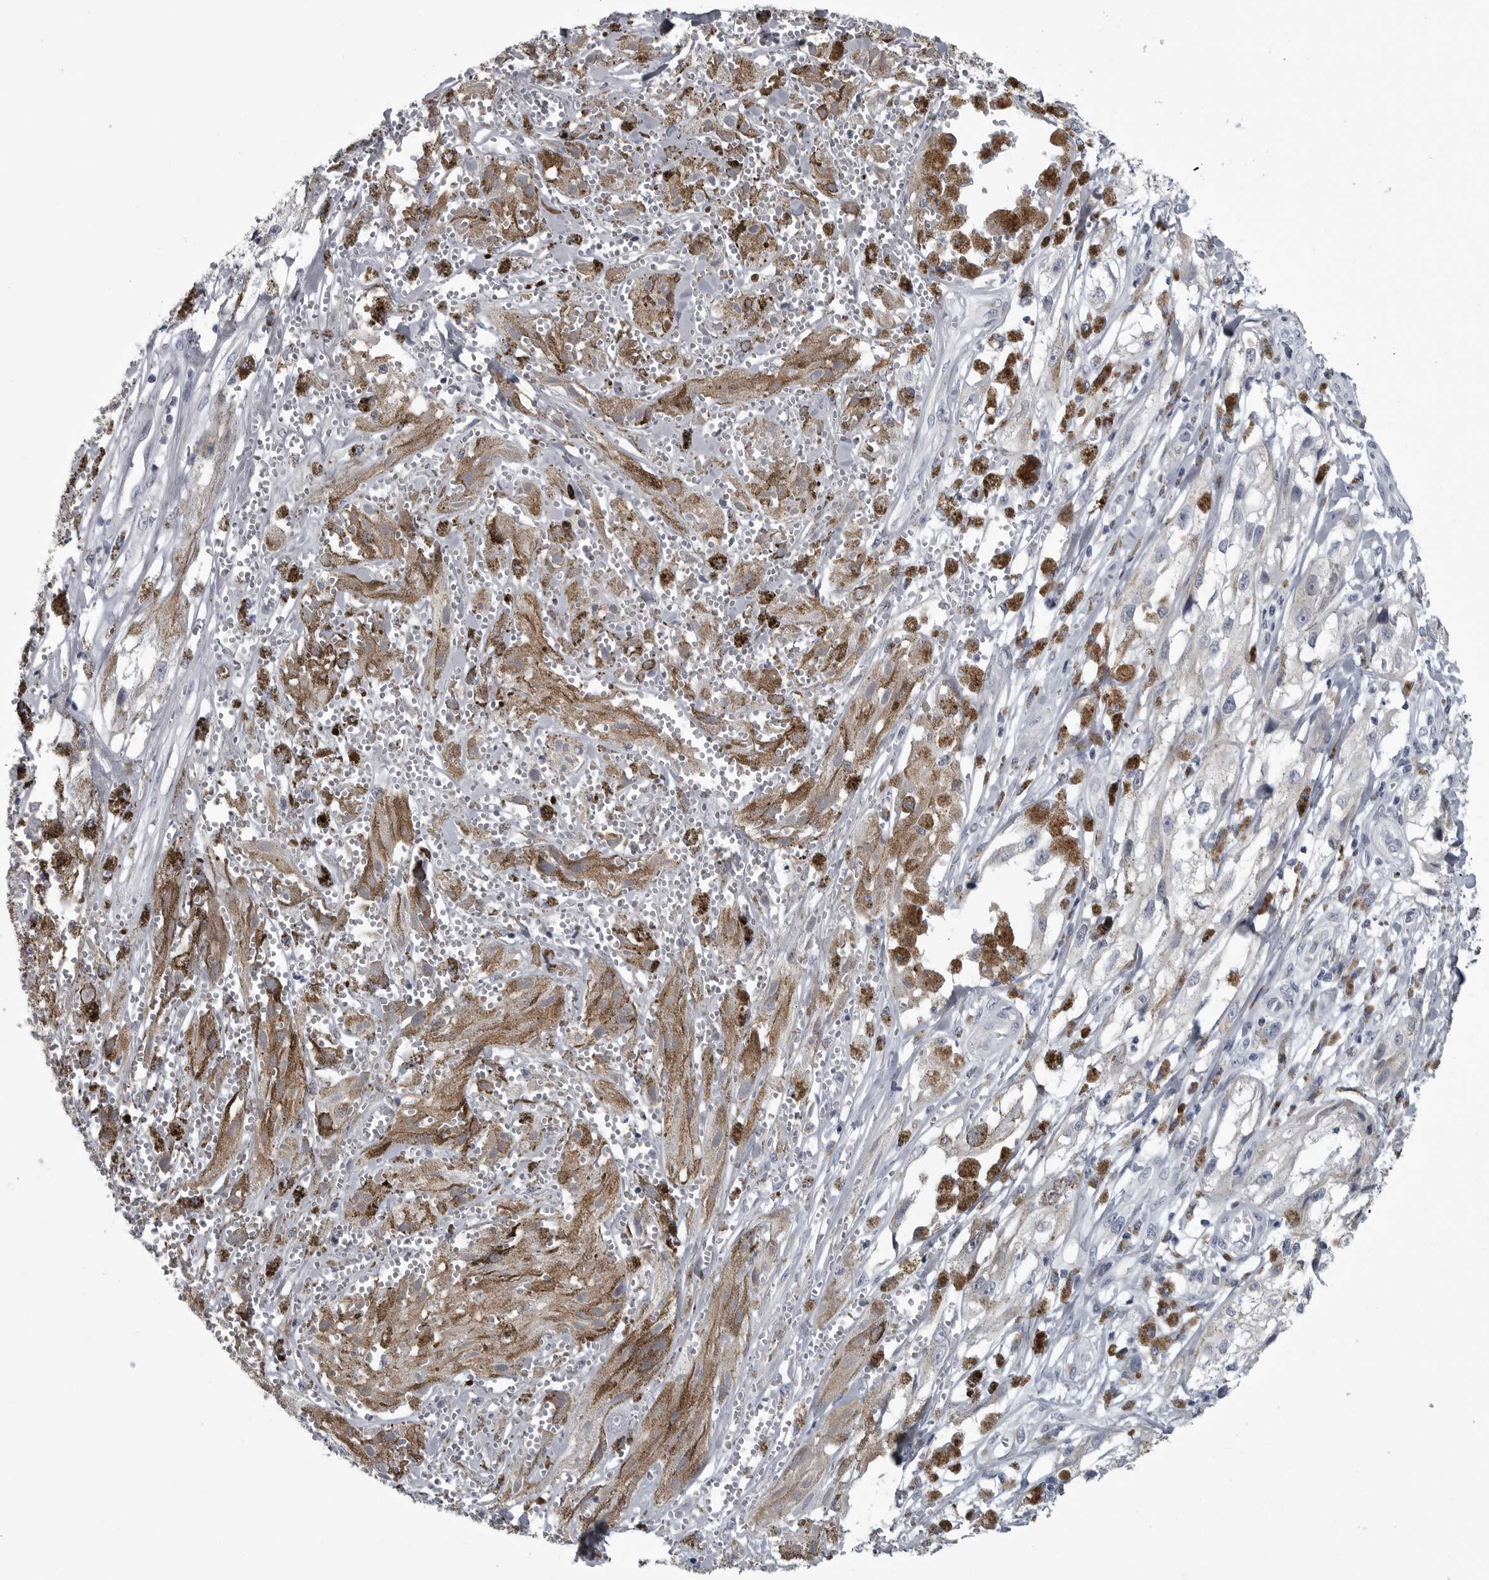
{"staining": {"intensity": "moderate", "quantity": ">75%", "location": "cytoplasmic/membranous"}, "tissue": "melanoma", "cell_type": "Tumor cells", "image_type": "cancer", "snomed": [{"axis": "morphology", "description": "Malignant melanoma, NOS"}, {"axis": "topography", "description": "Skin"}], "caption": "High-magnification brightfield microscopy of melanoma stained with DAB (brown) and counterstained with hematoxylin (blue). tumor cells exhibit moderate cytoplasmic/membranous positivity is seen in approximately>75% of cells.", "gene": "MYOC", "patient": {"sex": "male", "age": 88}}